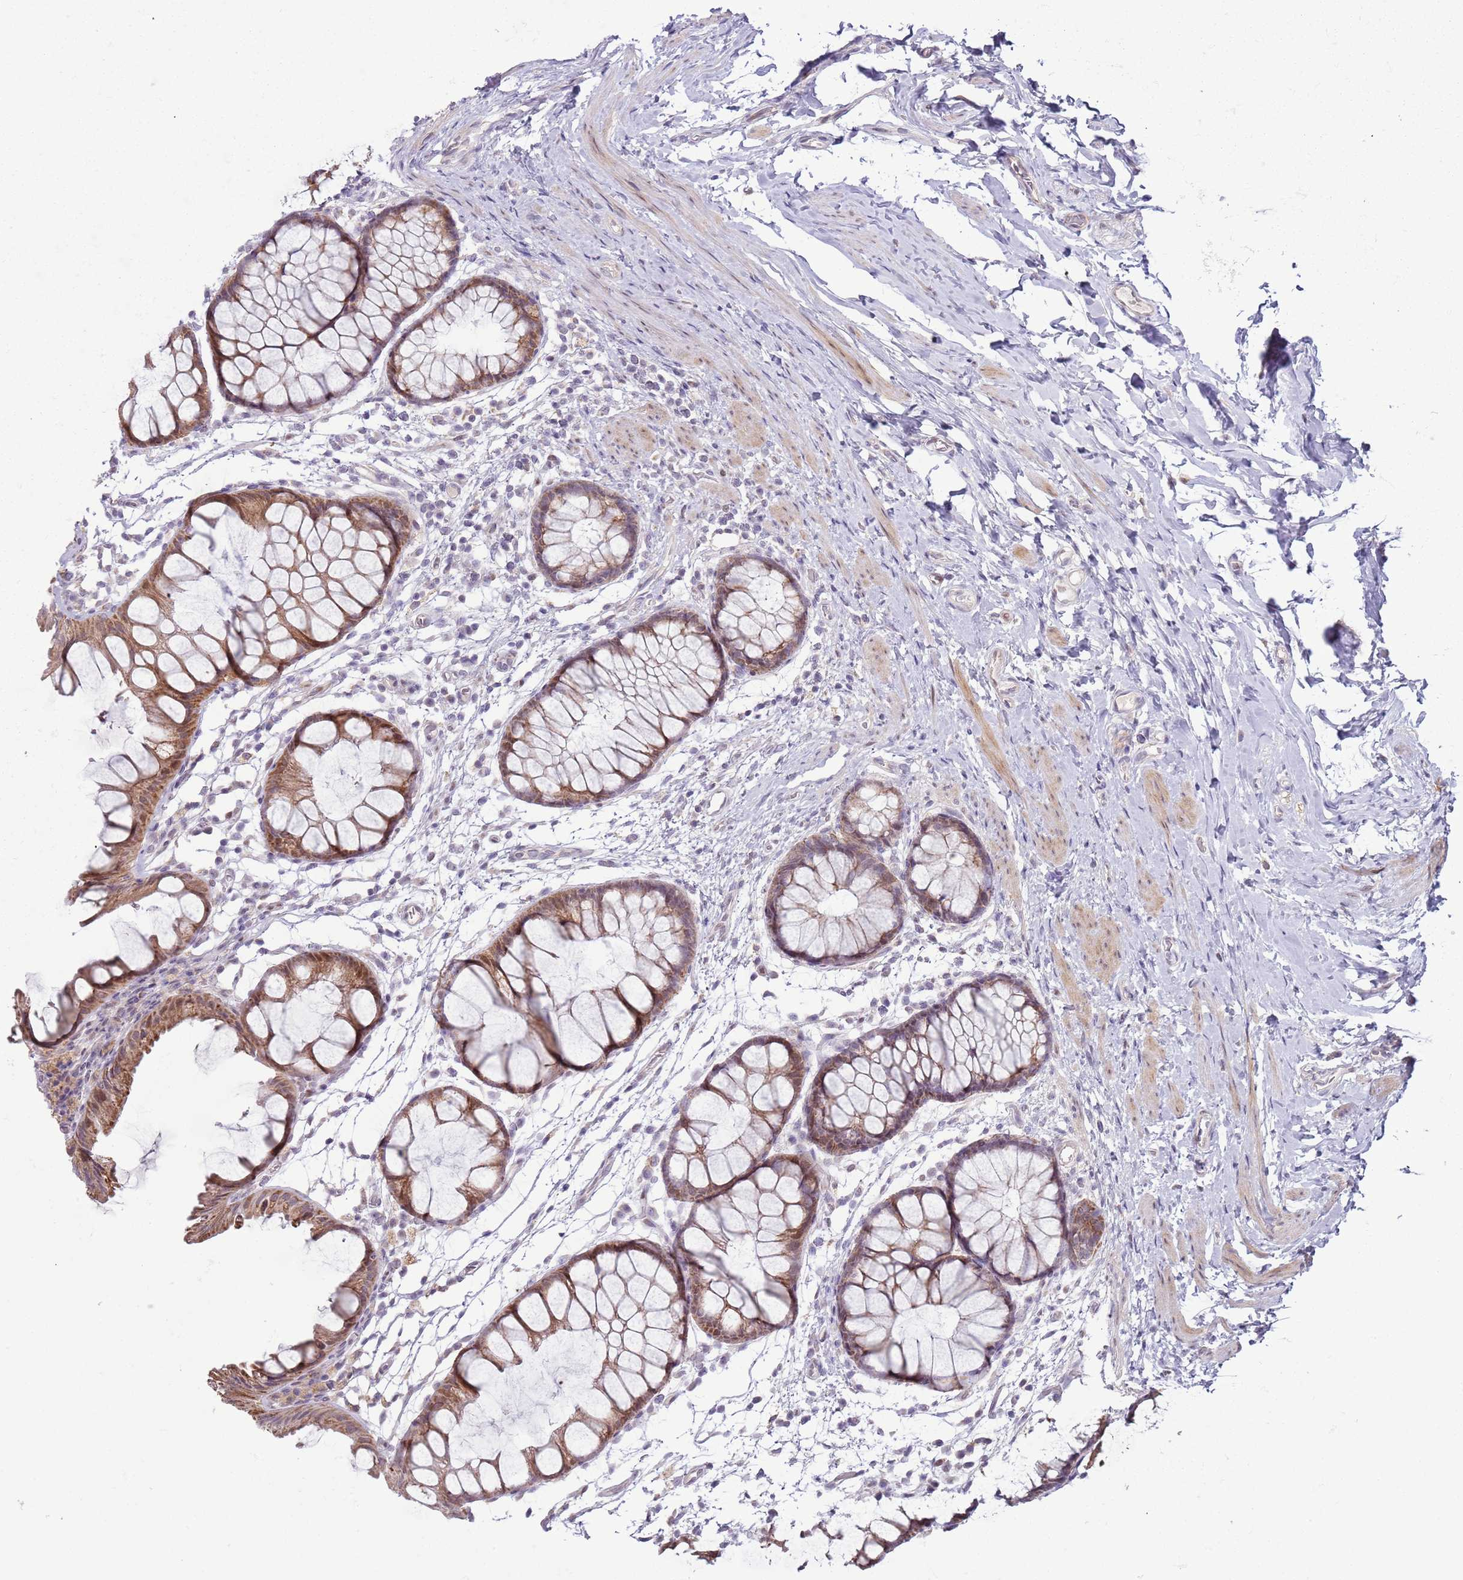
{"staining": {"intensity": "weak", "quantity": "25%-75%", "location": "cytoplasmic/membranous"}, "tissue": "colon", "cell_type": "Endothelial cells", "image_type": "normal", "snomed": [{"axis": "morphology", "description": "Normal tissue, NOS"}, {"axis": "topography", "description": "Colon"}], "caption": "Unremarkable colon was stained to show a protein in brown. There is low levels of weak cytoplasmic/membranous expression in about 25%-75% of endothelial cells.", "gene": "MLLT11", "patient": {"sex": "female", "age": 62}}